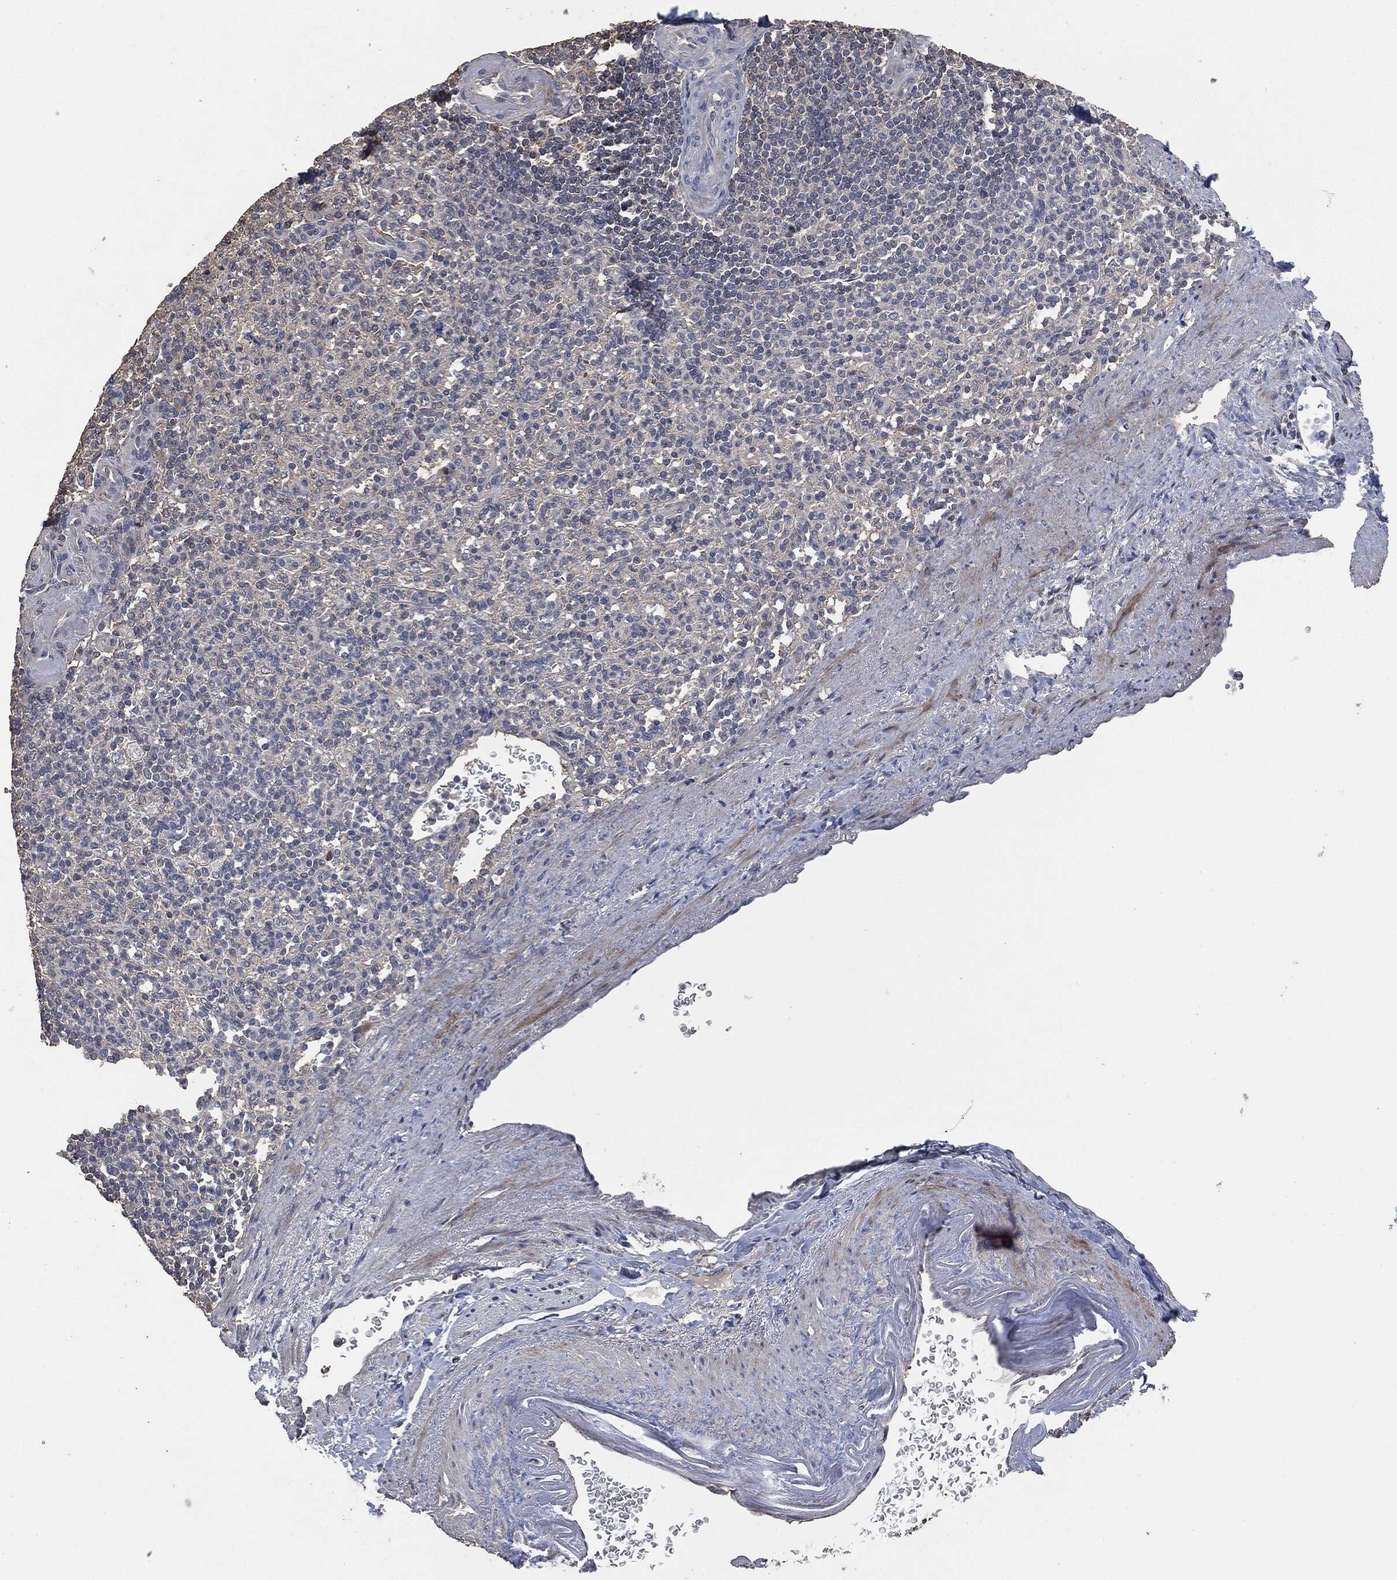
{"staining": {"intensity": "negative", "quantity": "none", "location": "none"}, "tissue": "spleen", "cell_type": "Cells in red pulp", "image_type": "normal", "snomed": [{"axis": "morphology", "description": "Normal tissue, NOS"}, {"axis": "topography", "description": "Spleen"}], "caption": "Cells in red pulp are negative for protein expression in benign human spleen. (Stains: DAB immunohistochemistry with hematoxylin counter stain, Microscopy: brightfield microscopy at high magnification).", "gene": "MSLN", "patient": {"sex": "female", "age": 74}}